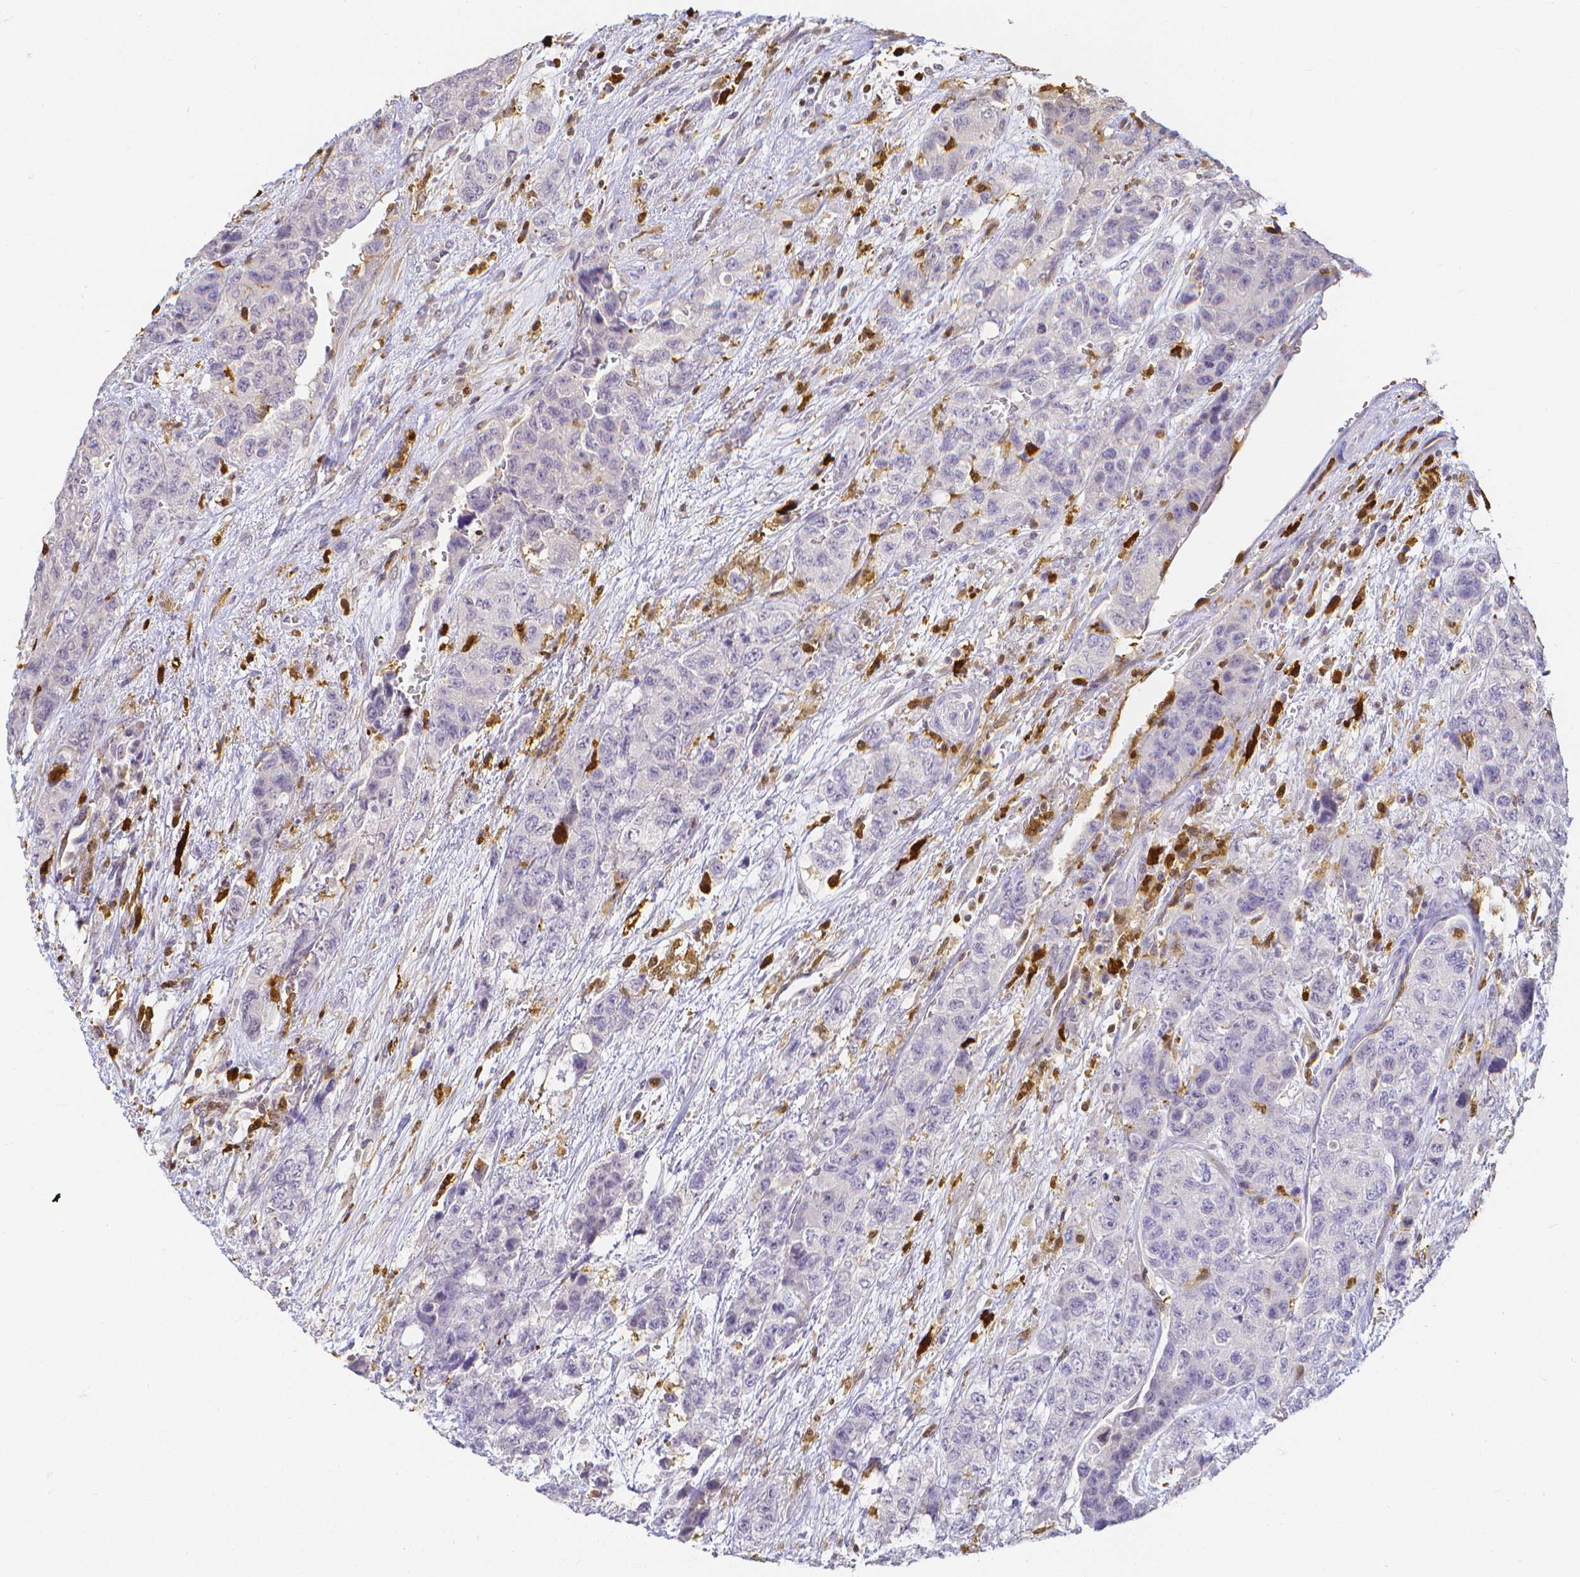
{"staining": {"intensity": "negative", "quantity": "none", "location": "none"}, "tissue": "urothelial cancer", "cell_type": "Tumor cells", "image_type": "cancer", "snomed": [{"axis": "morphology", "description": "Urothelial carcinoma, High grade"}, {"axis": "topography", "description": "Urinary bladder"}], "caption": "Urothelial cancer stained for a protein using immunohistochemistry (IHC) reveals no positivity tumor cells.", "gene": "COTL1", "patient": {"sex": "female", "age": 78}}